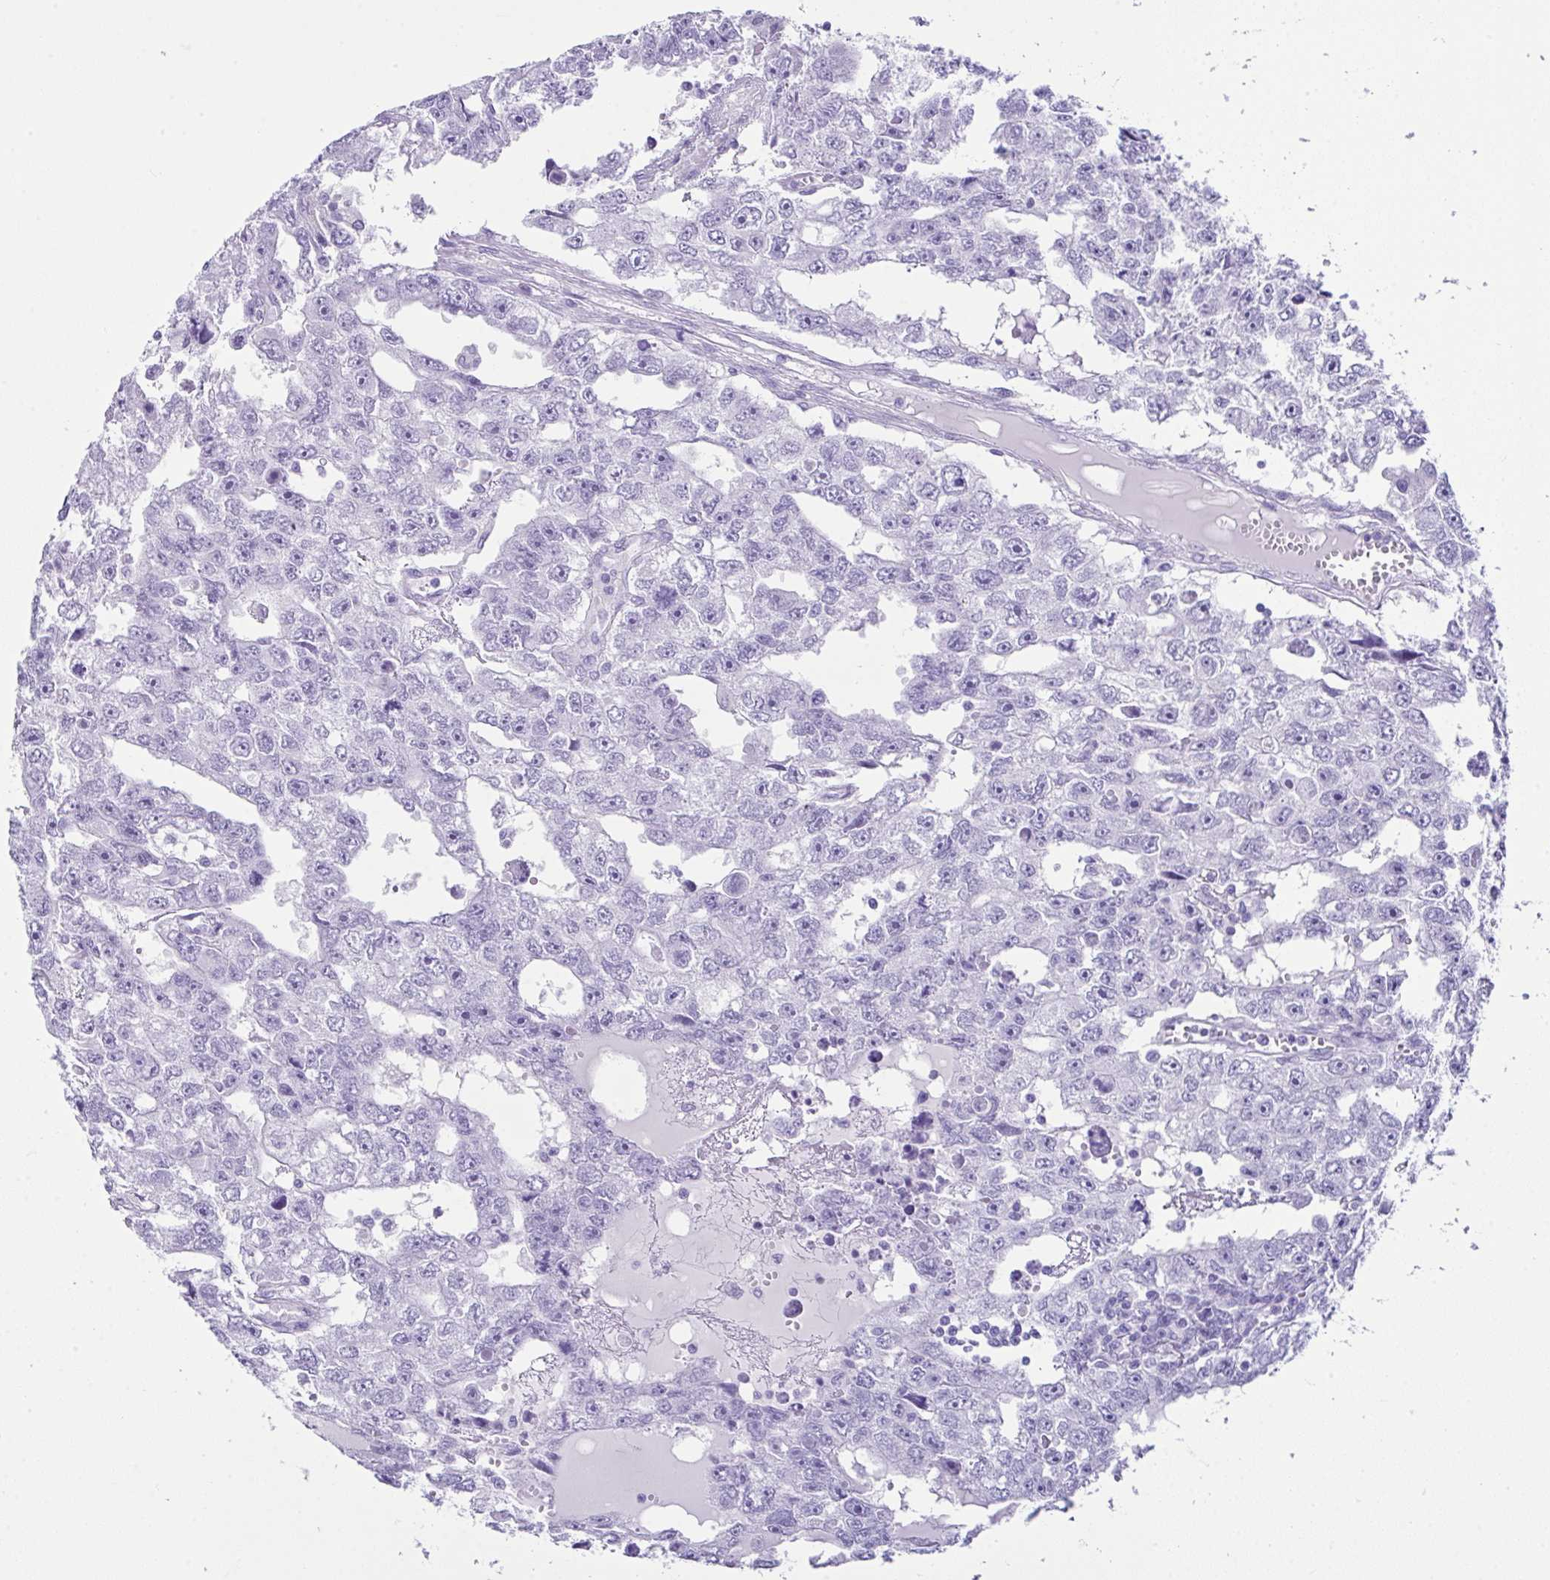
{"staining": {"intensity": "negative", "quantity": "none", "location": "none"}, "tissue": "testis cancer", "cell_type": "Tumor cells", "image_type": "cancer", "snomed": [{"axis": "morphology", "description": "Carcinoma, Embryonal, NOS"}, {"axis": "topography", "description": "Testis"}], "caption": "Immunohistochemistry (IHC) image of testis cancer (embryonal carcinoma) stained for a protein (brown), which demonstrates no positivity in tumor cells. (Immunohistochemistry, brightfield microscopy, high magnification).", "gene": "LGALS4", "patient": {"sex": "male", "age": 20}}